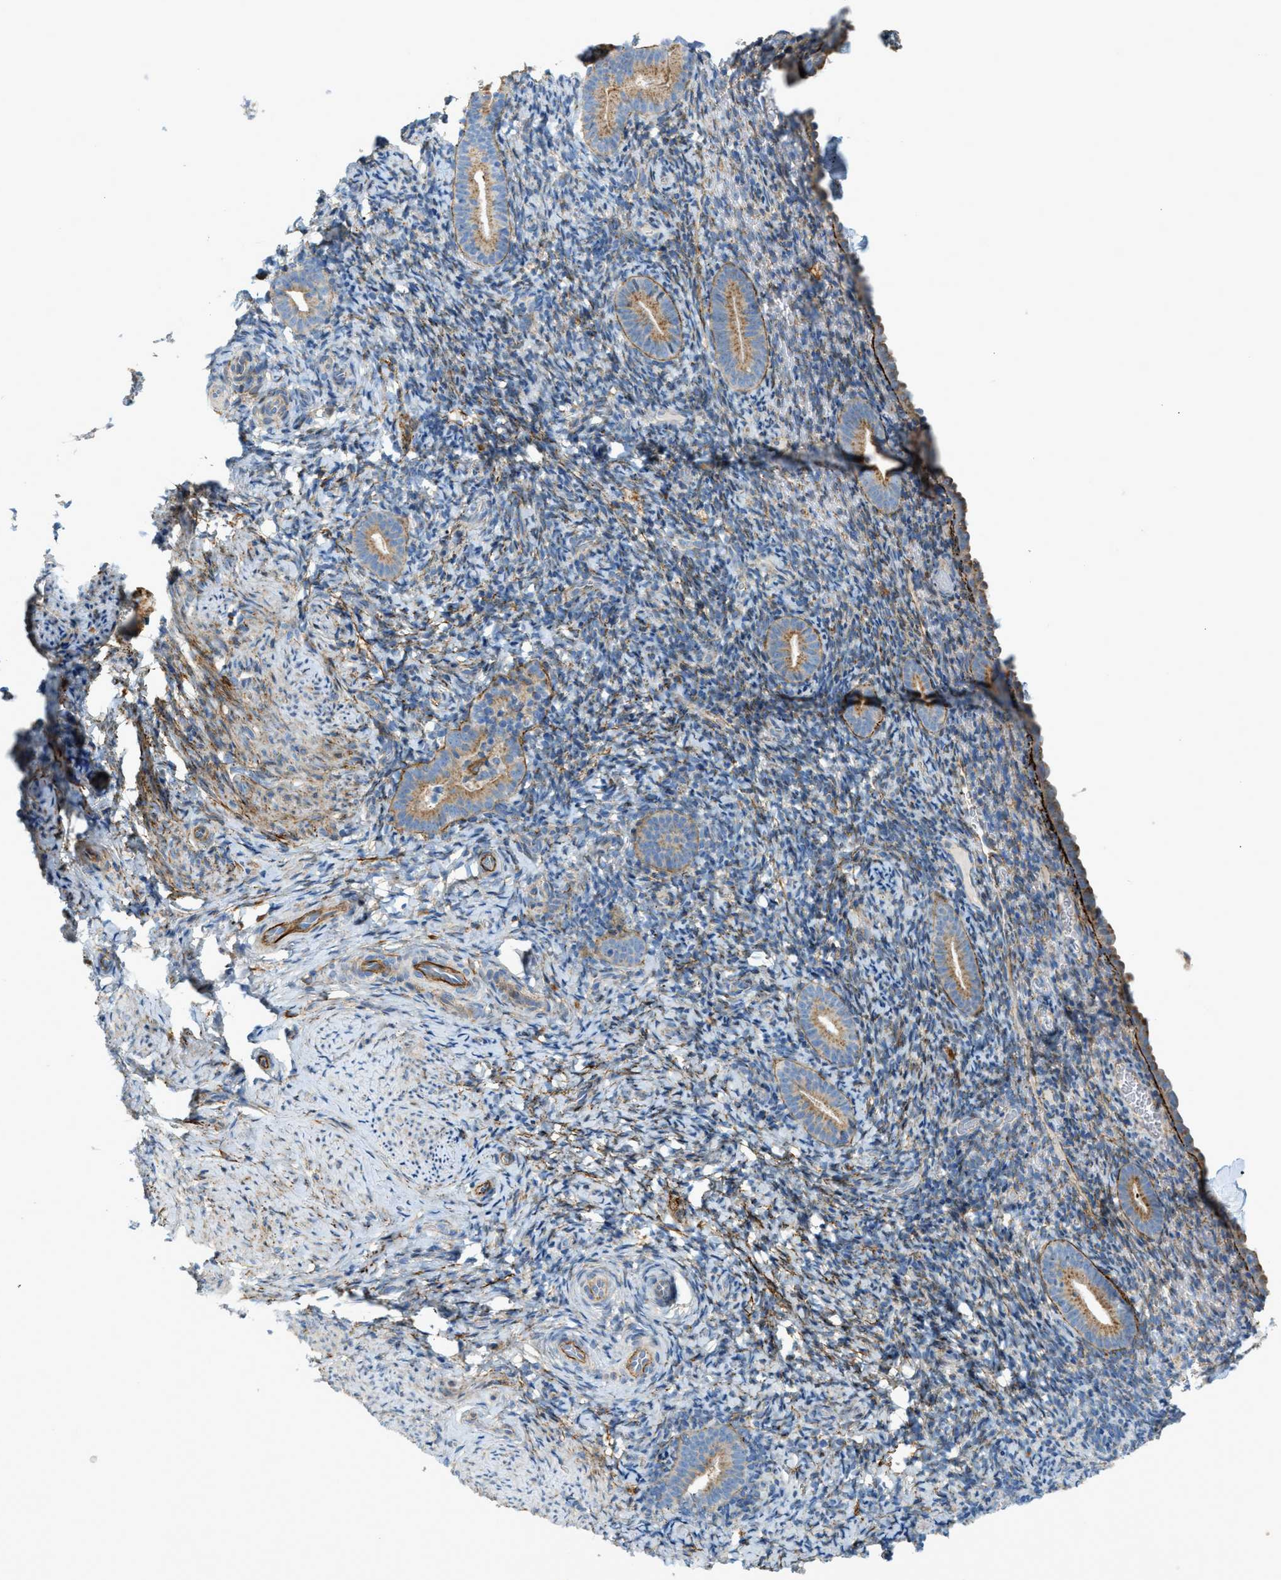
{"staining": {"intensity": "weak", "quantity": "25%-75%", "location": "cytoplasmic/membranous"}, "tissue": "endometrium", "cell_type": "Cells in endometrial stroma", "image_type": "normal", "snomed": [{"axis": "morphology", "description": "Normal tissue, NOS"}, {"axis": "topography", "description": "Endometrium"}], "caption": "The micrograph exhibits immunohistochemical staining of benign endometrium. There is weak cytoplasmic/membranous positivity is present in approximately 25%-75% of cells in endometrial stroma.", "gene": "LMBRD1", "patient": {"sex": "female", "age": 51}}